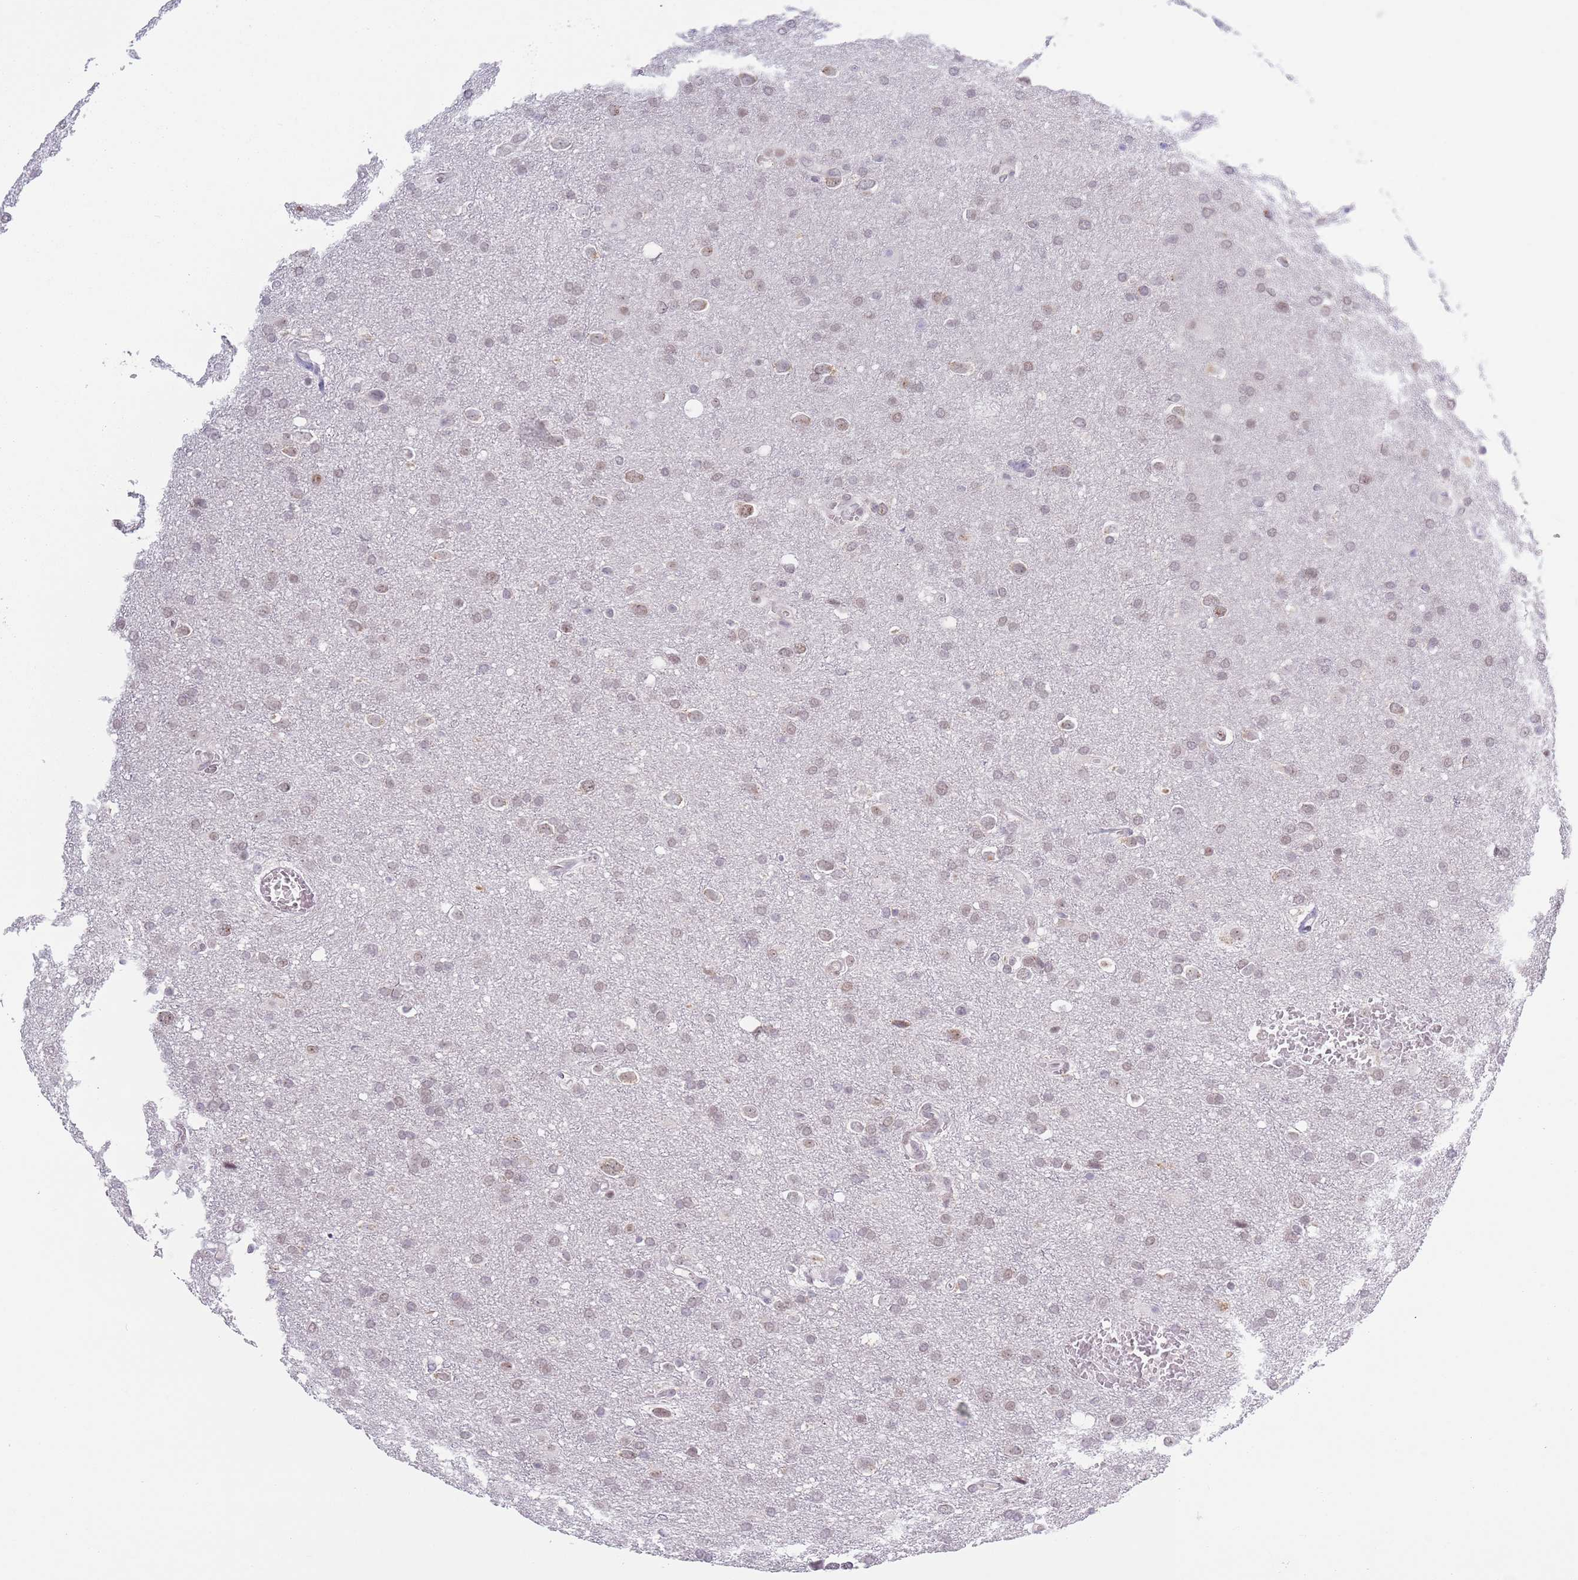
{"staining": {"intensity": "weak", "quantity": "<25%", "location": "nuclear"}, "tissue": "glioma", "cell_type": "Tumor cells", "image_type": "cancer", "snomed": [{"axis": "morphology", "description": "Glioma, malignant, Low grade"}, {"axis": "topography", "description": "Brain"}], "caption": "Immunohistochemistry micrograph of neoplastic tissue: human malignant glioma (low-grade) stained with DAB reveals no significant protein positivity in tumor cells. Nuclei are stained in blue.", "gene": "MRPL34", "patient": {"sex": "female", "age": 32}}